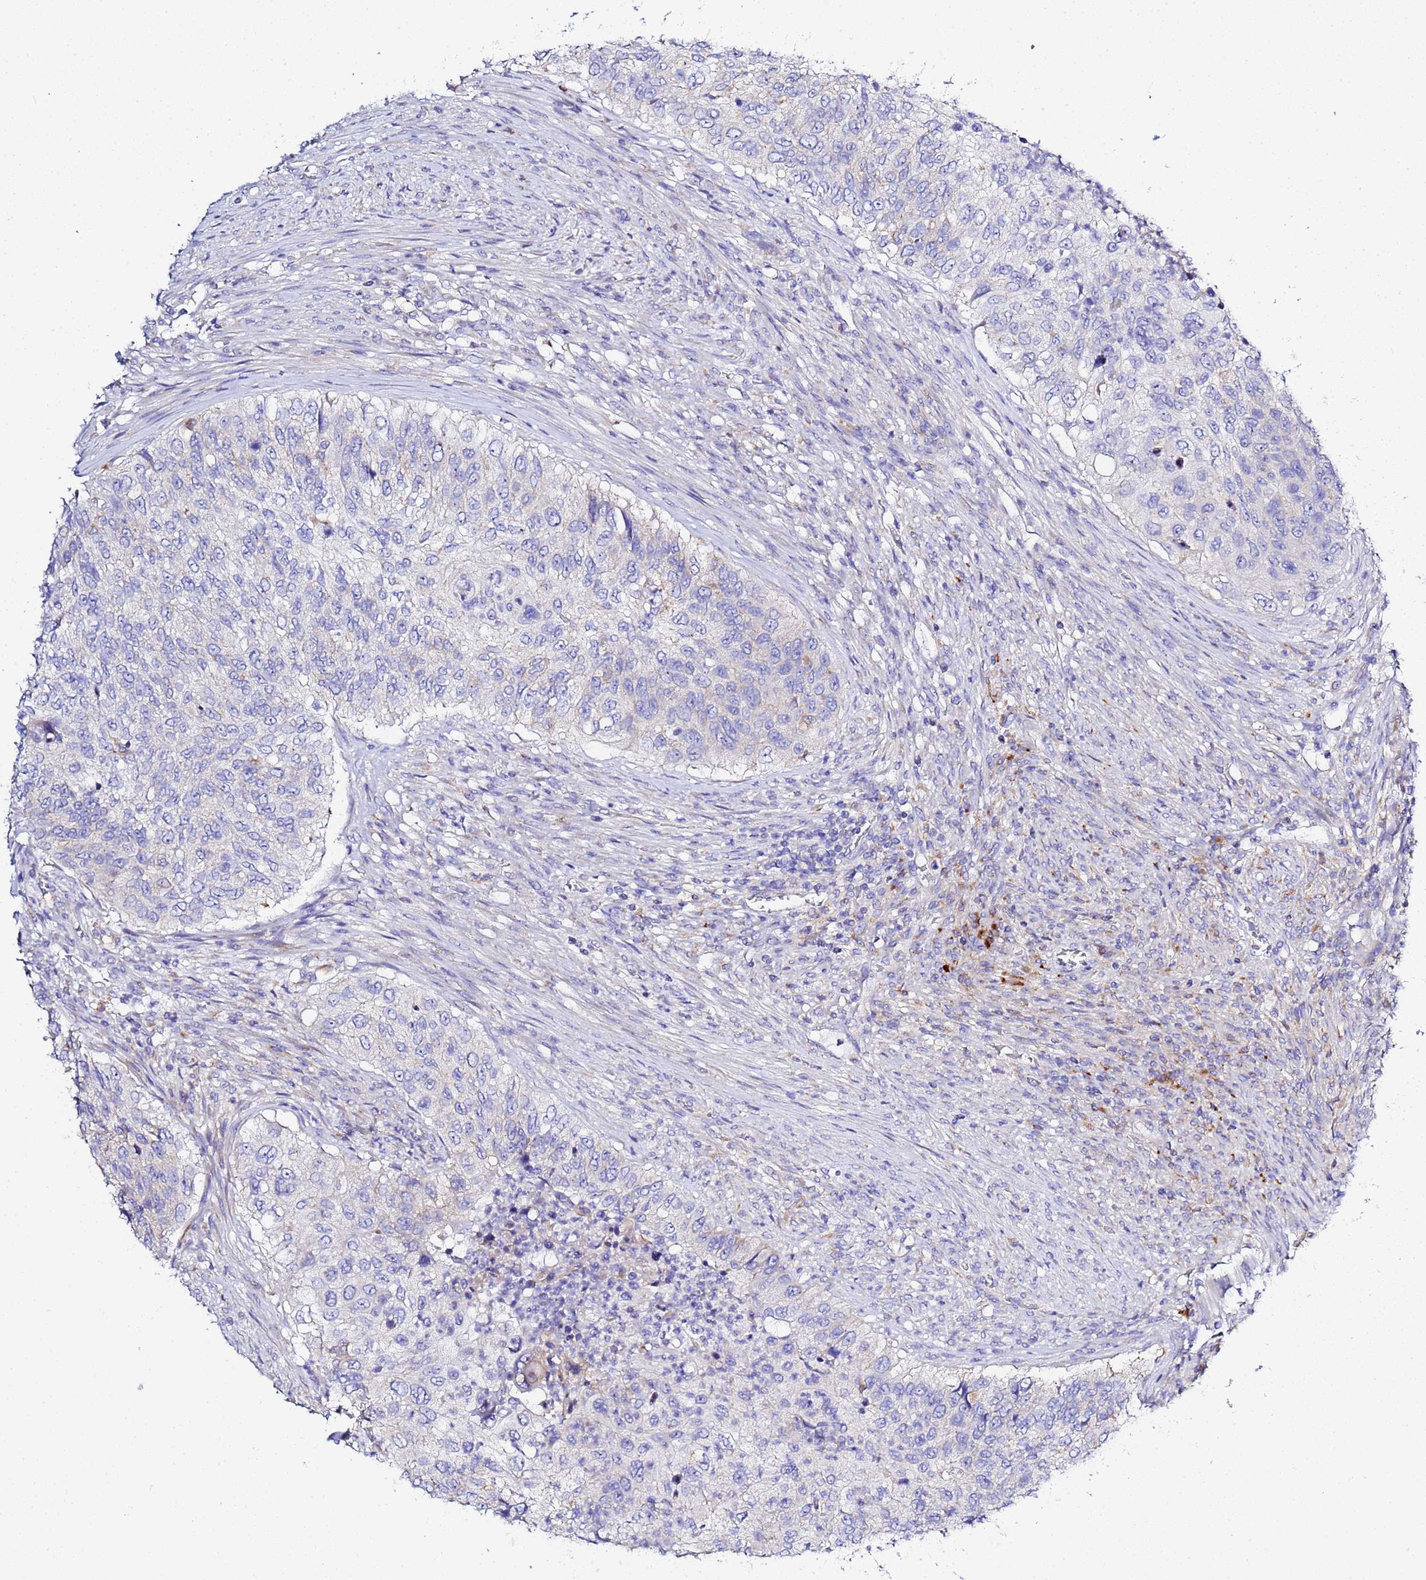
{"staining": {"intensity": "negative", "quantity": "none", "location": "none"}, "tissue": "urothelial cancer", "cell_type": "Tumor cells", "image_type": "cancer", "snomed": [{"axis": "morphology", "description": "Urothelial carcinoma, High grade"}, {"axis": "topography", "description": "Urinary bladder"}], "caption": "This is an immunohistochemistry (IHC) micrograph of human urothelial cancer. There is no positivity in tumor cells.", "gene": "VTI1B", "patient": {"sex": "female", "age": 60}}